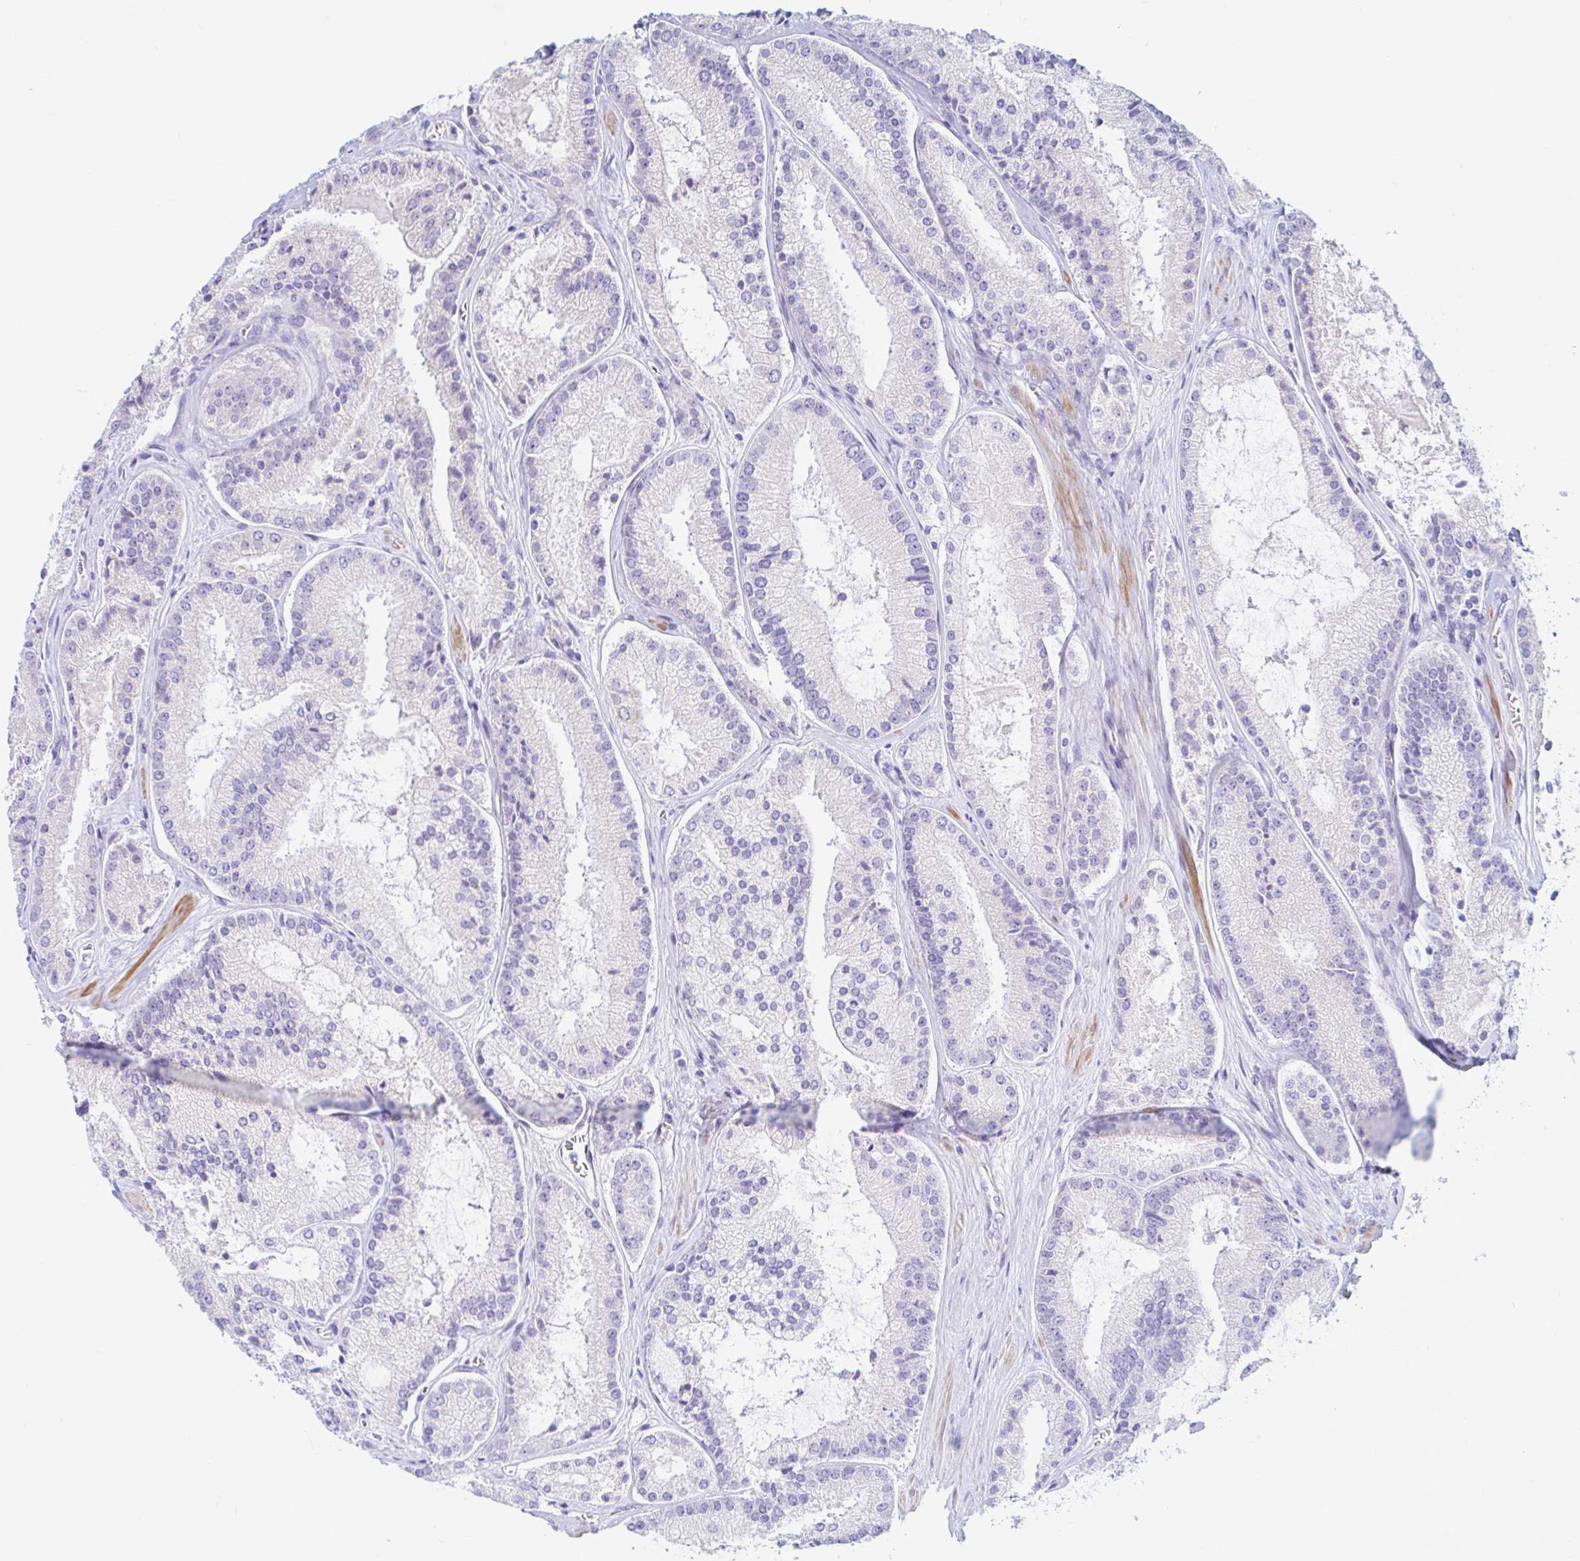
{"staining": {"intensity": "negative", "quantity": "none", "location": "none"}, "tissue": "prostate cancer", "cell_type": "Tumor cells", "image_type": "cancer", "snomed": [{"axis": "morphology", "description": "Adenocarcinoma, High grade"}, {"axis": "topography", "description": "Prostate"}], "caption": "DAB immunohistochemical staining of human prostate cancer reveals no significant positivity in tumor cells. Nuclei are stained in blue.", "gene": "NBPF3", "patient": {"sex": "male", "age": 73}}